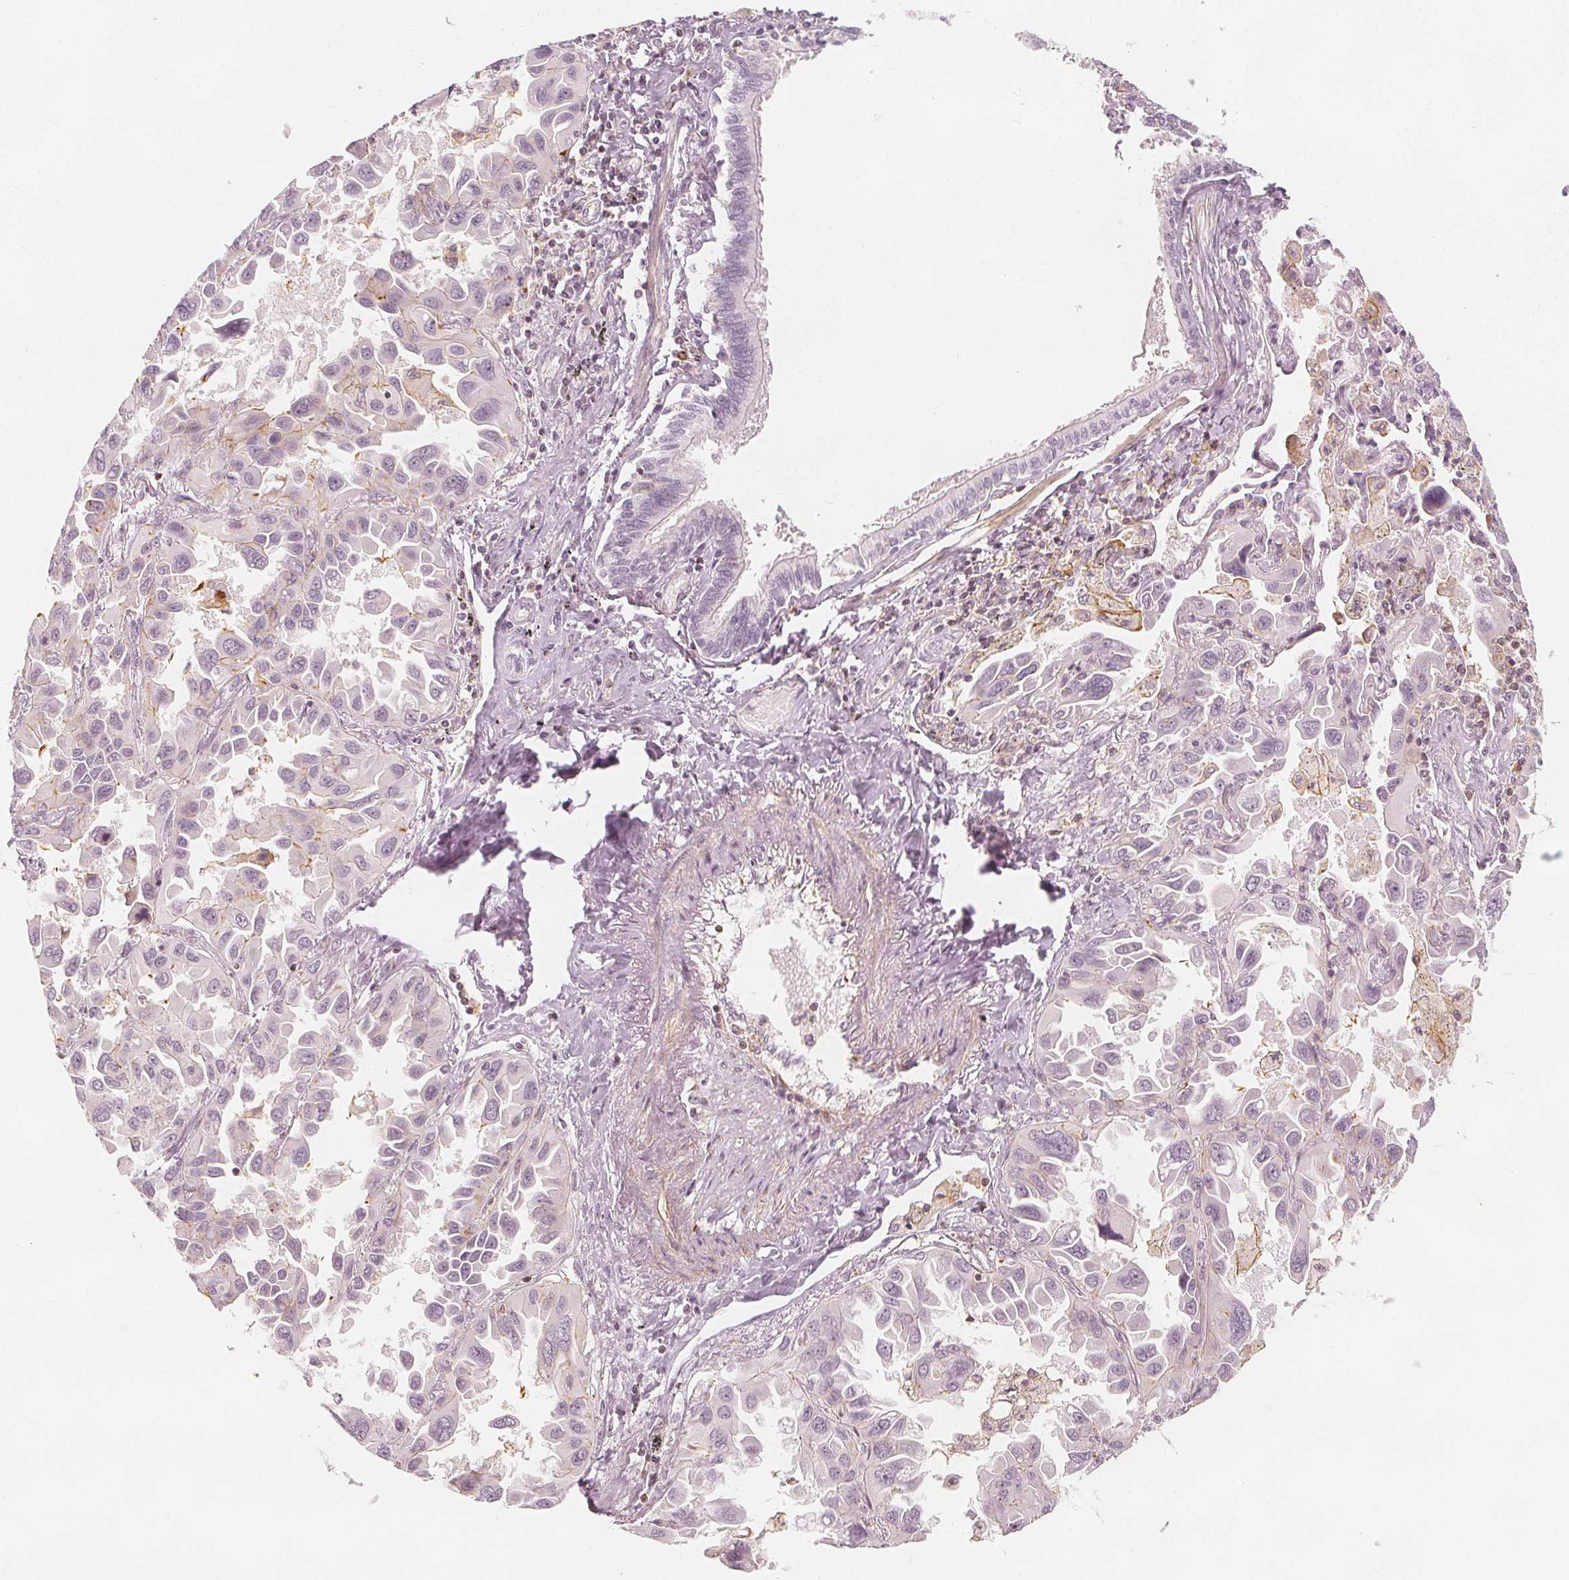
{"staining": {"intensity": "negative", "quantity": "none", "location": "none"}, "tissue": "lung cancer", "cell_type": "Tumor cells", "image_type": "cancer", "snomed": [{"axis": "morphology", "description": "Adenocarcinoma, NOS"}, {"axis": "topography", "description": "Lung"}], "caption": "Lung adenocarcinoma was stained to show a protein in brown. There is no significant positivity in tumor cells. (Brightfield microscopy of DAB (3,3'-diaminobenzidine) immunohistochemistry (IHC) at high magnification).", "gene": "ARHGAP26", "patient": {"sex": "male", "age": 64}}